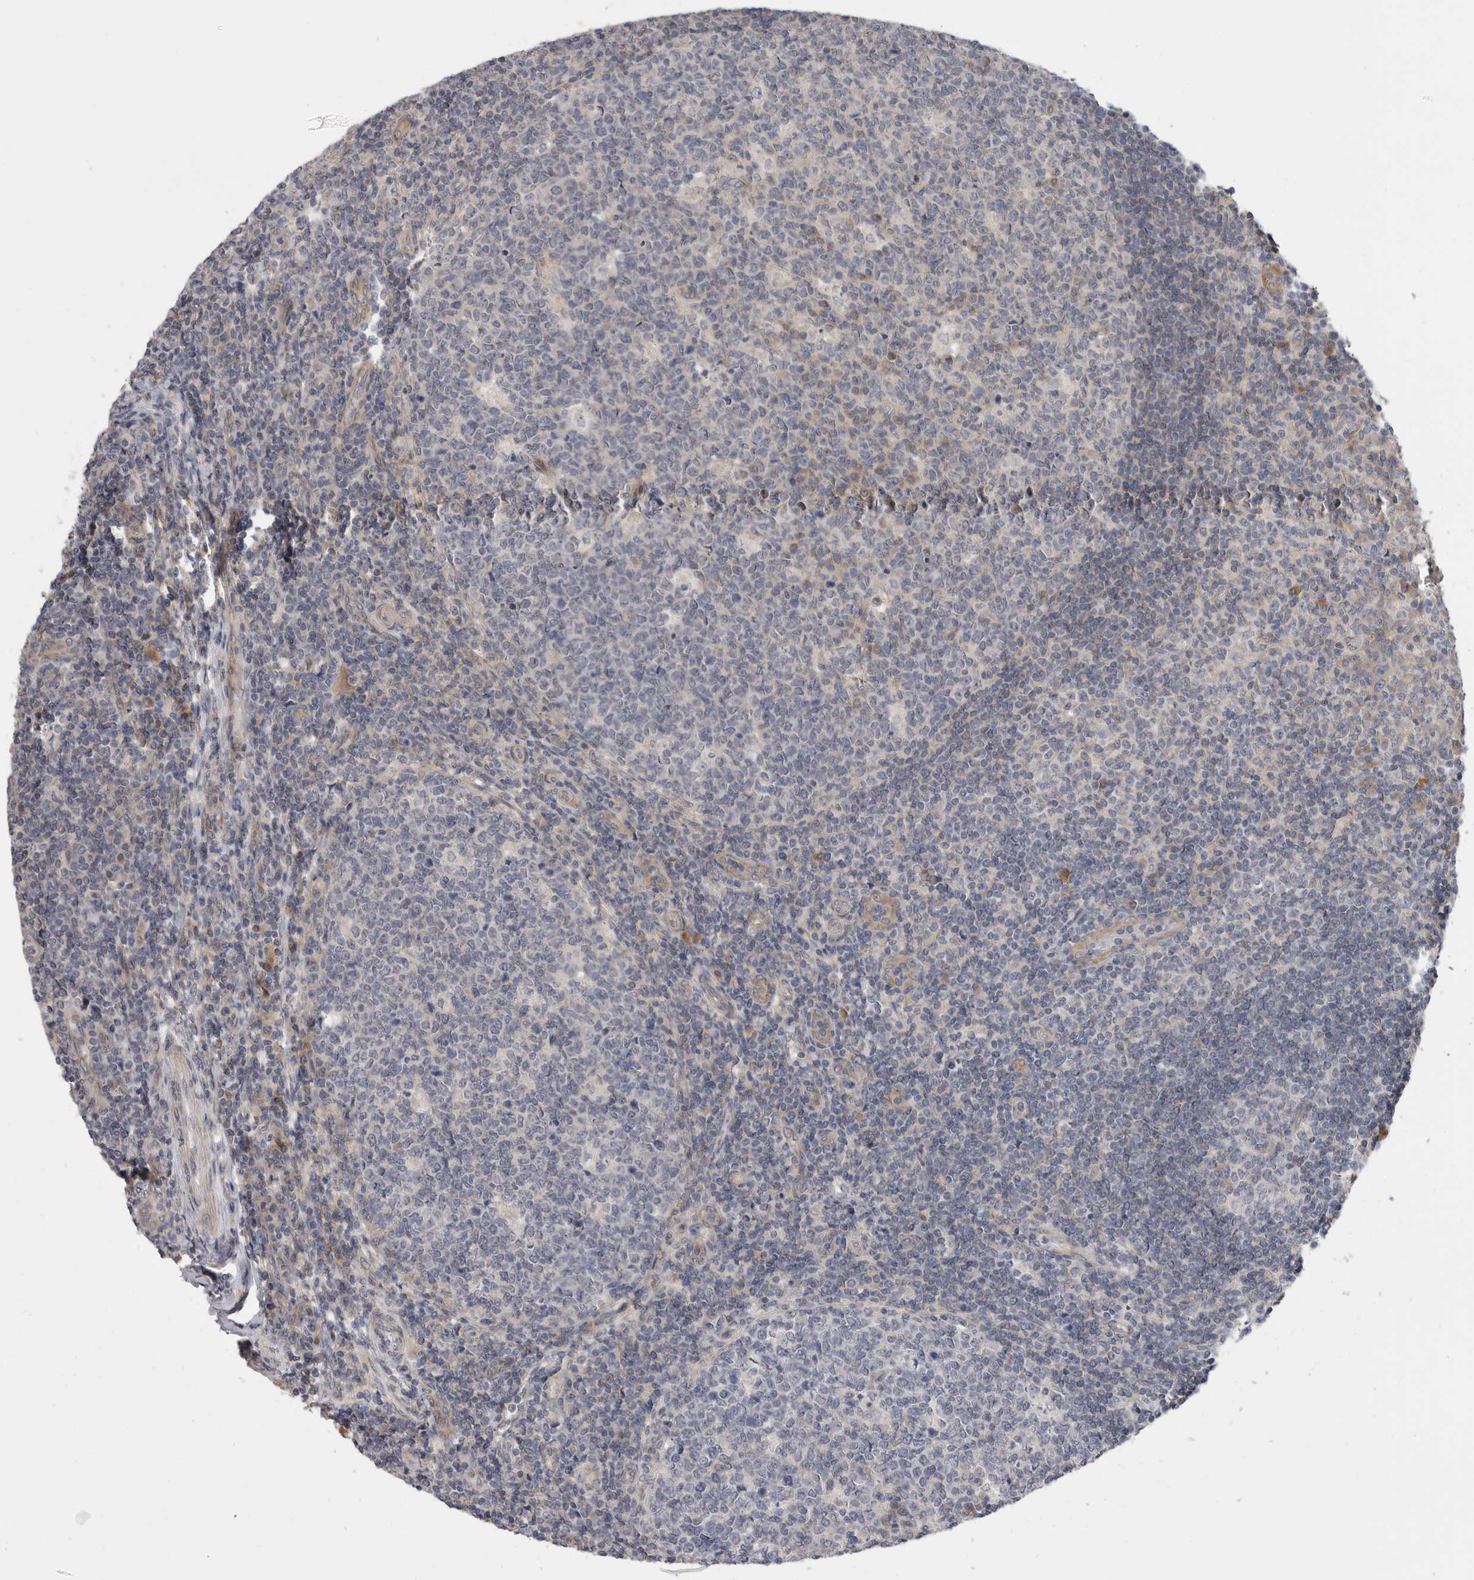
{"staining": {"intensity": "moderate", "quantity": "<25%", "location": "cytoplasmic/membranous"}, "tissue": "tonsil", "cell_type": "Germinal center cells", "image_type": "normal", "snomed": [{"axis": "morphology", "description": "Normal tissue, NOS"}, {"axis": "topography", "description": "Tonsil"}], "caption": "Human tonsil stained for a protein (brown) demonstrates moderate cytoplasmic/membranous positive expression in about <25% of germinal center cells.", "gene": "MTFR1L", "patient": {"sex": "female", "age": 19}}